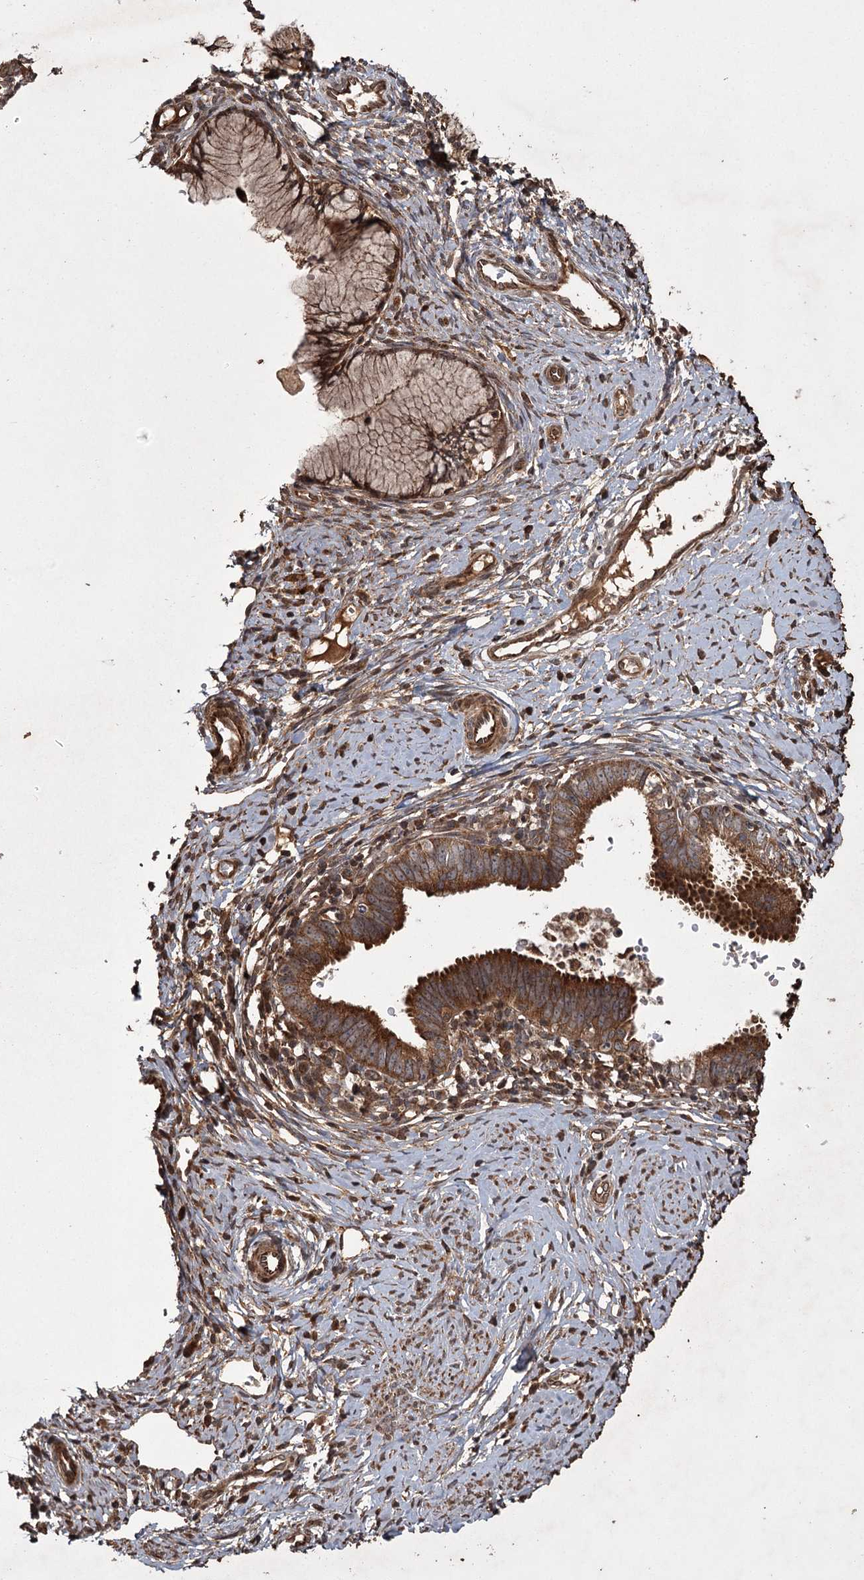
{"staining": {"intensity": "strong", "quantity": ">75%", "location": "cytoplasmic/membranous"}, "tissue": "cervical cancer", "cell_type": "Tumor cells", "image_type": "cancer", "snomed": [{"axis": "morphology", "description": "Adenocarcinoma, NOS"}, {"axis": "topography", "description": "Cervix"}], "caption": "IHC (DAB) staining of cervical cancer exhibits strong cytoplasmic/membranous protein staining in about >75% of tumor cells.", "gene": "RPAP3", "patient": {"sex": "female", "age": 36}}